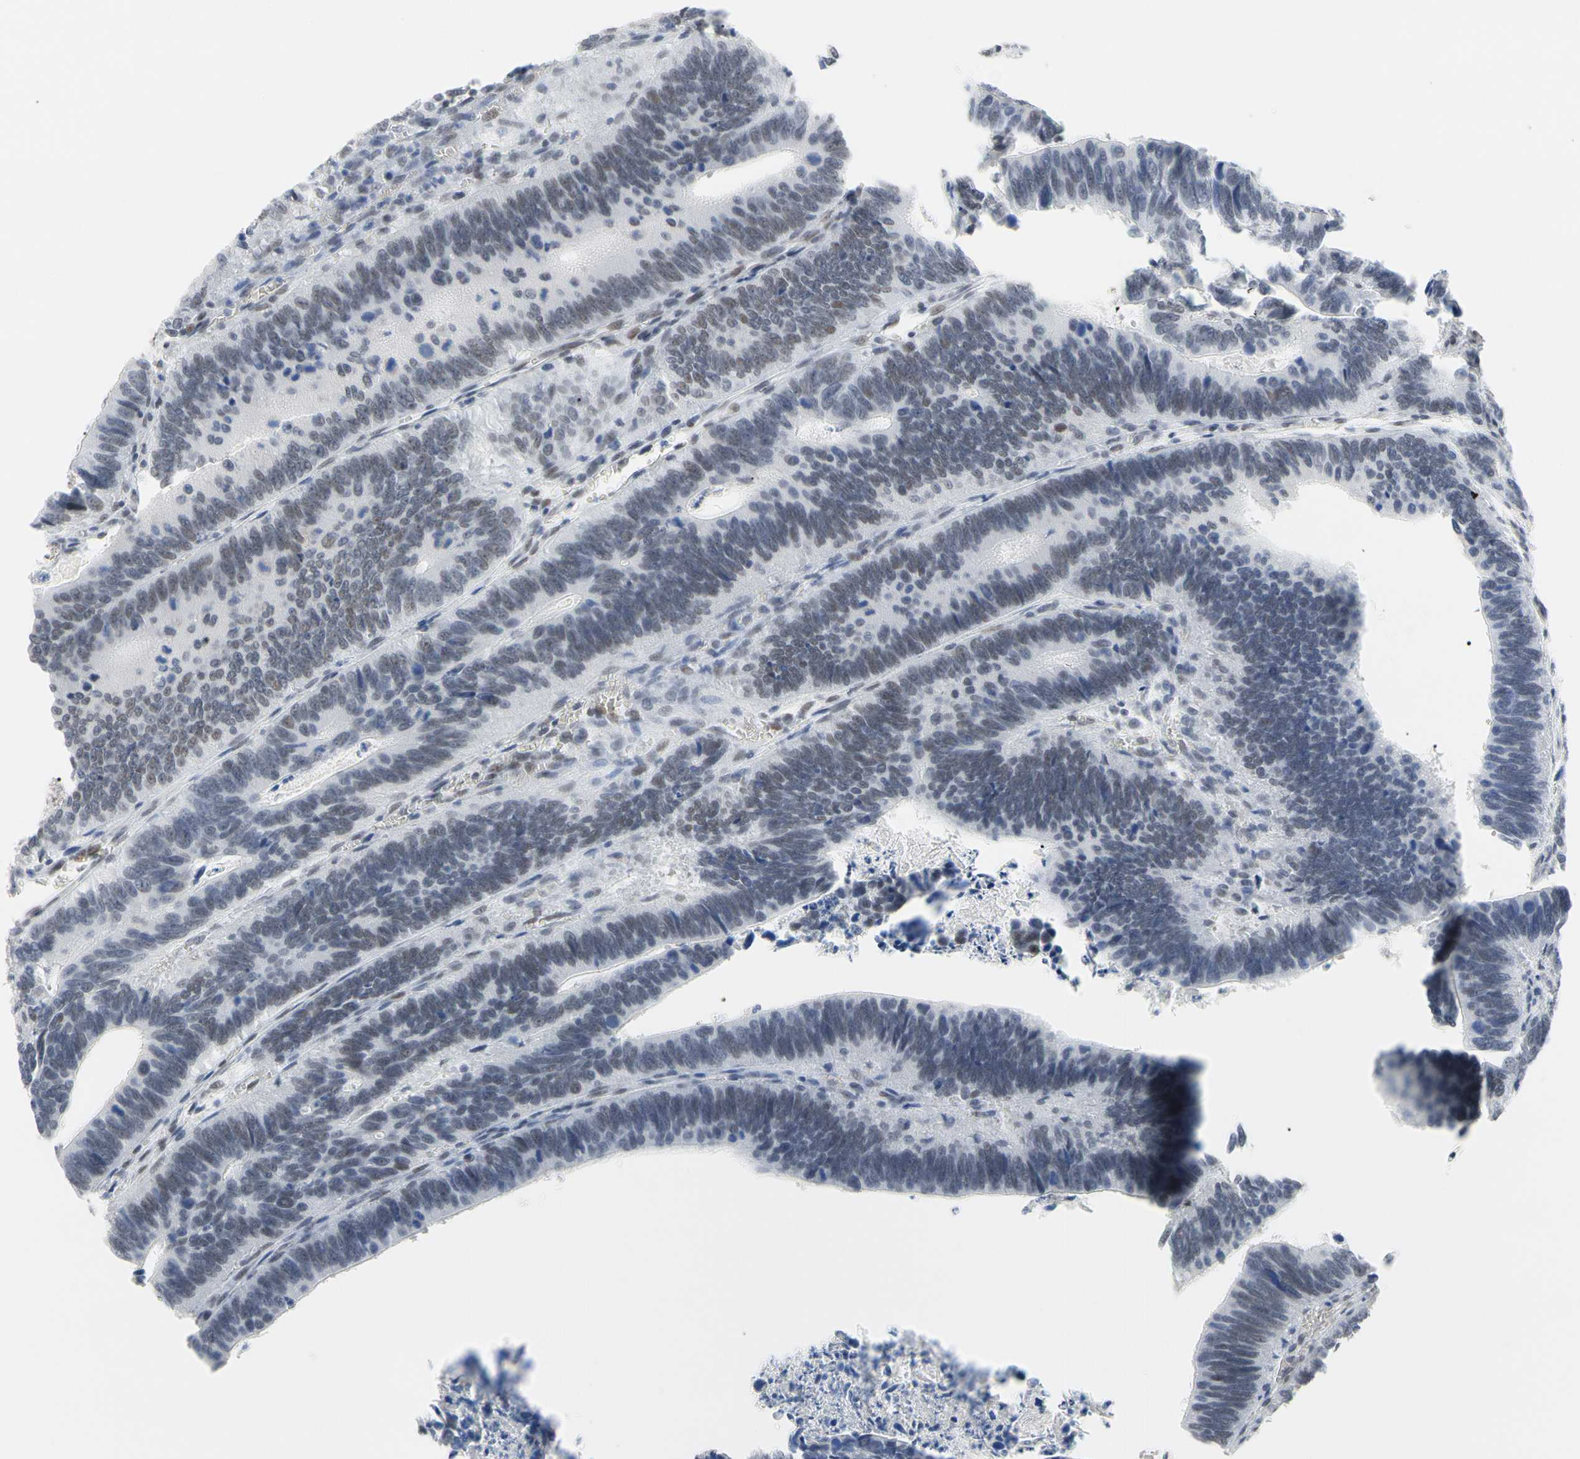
{"staining": {"intensity": "weak", "quantity": "<25%", "location": "nuclear"}, "tissue": "colorectal cancer", "cell_type": "Tumor cells", "image_type": "cancer", "snomed": [{"axis": "morphology", "description": "Adenocarcinoma, NOS"}, {"axis": "topography", "description": "Colon"}], "caption": "Histopathology image shows no significant protein positivity in tumor cells of colorectal cancer. Brightfield microscopy of immunohistochemistry (IHC) stained with DAB (3,3'-diaminobenzidine) (brown) and hematoxylin (blue), captured at high magnification.", "gene": "FAM98B", "patient": {"sex": "male", "age": 72}}